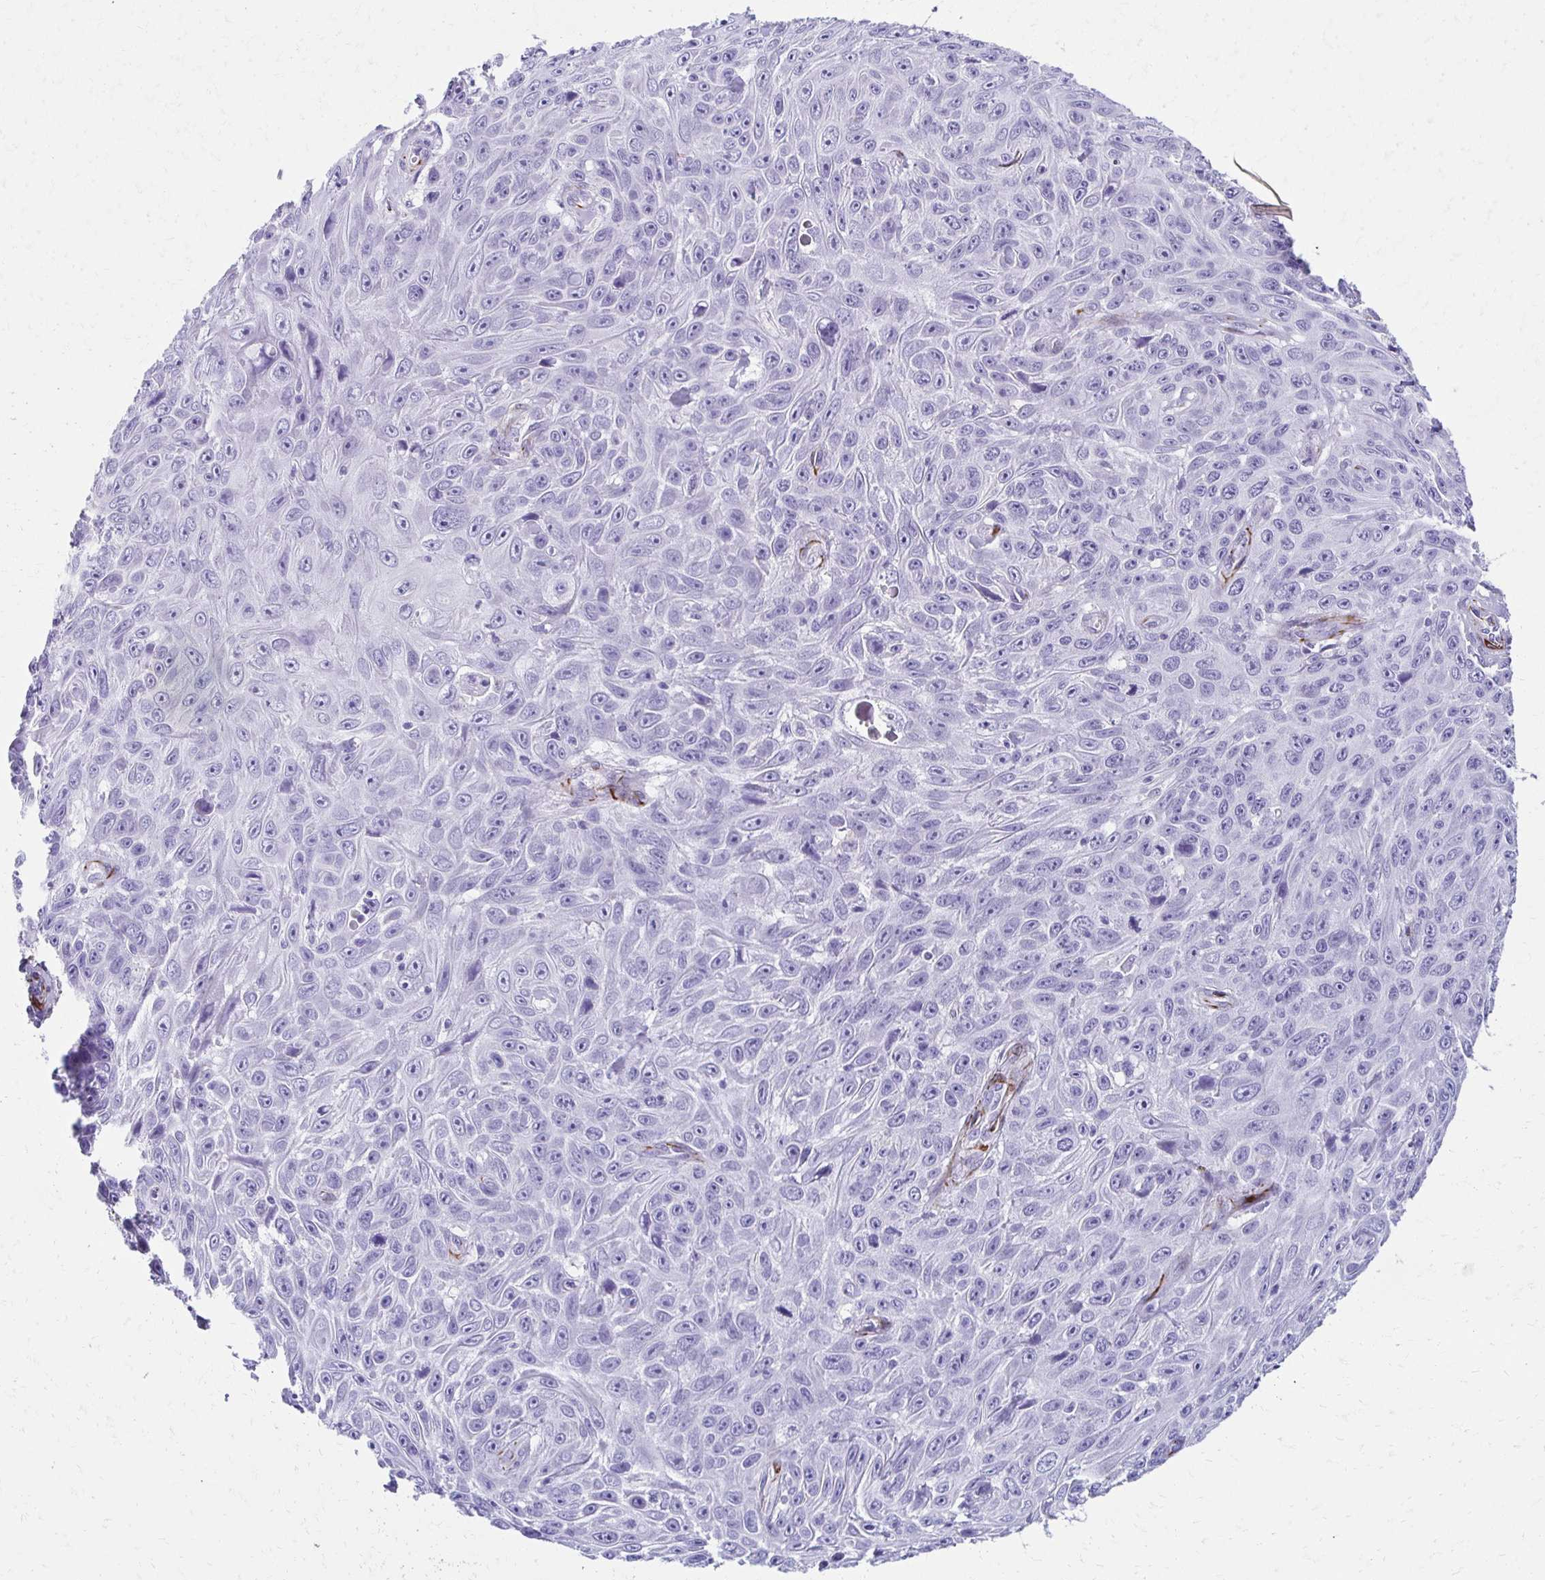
{"staining": {"intensity": "negative", "quantity": "none", "location": "none"}, "tissue": "skin cancer", "cell_type": "Tumor cells", "image_type": "cancer", "snomed": [{"axis": "morphology", "description": "Squamous cell carcinoma, NOS"}, {"axis": "topography", "description": "Skin"}], "caption": "IHC photomicrograph of human skin cancer stained for a protein (brown), which shows no staining in tumor cells. The staining was performed using DAB (3,3'-diaminobenzidine) to visualize the protein expression in brown, while the nuclei were stained in blue with hematoxylin (Magnification: 20x).", "gene": "TMEM54", "patient": {"sex": "male", "age": 82}}